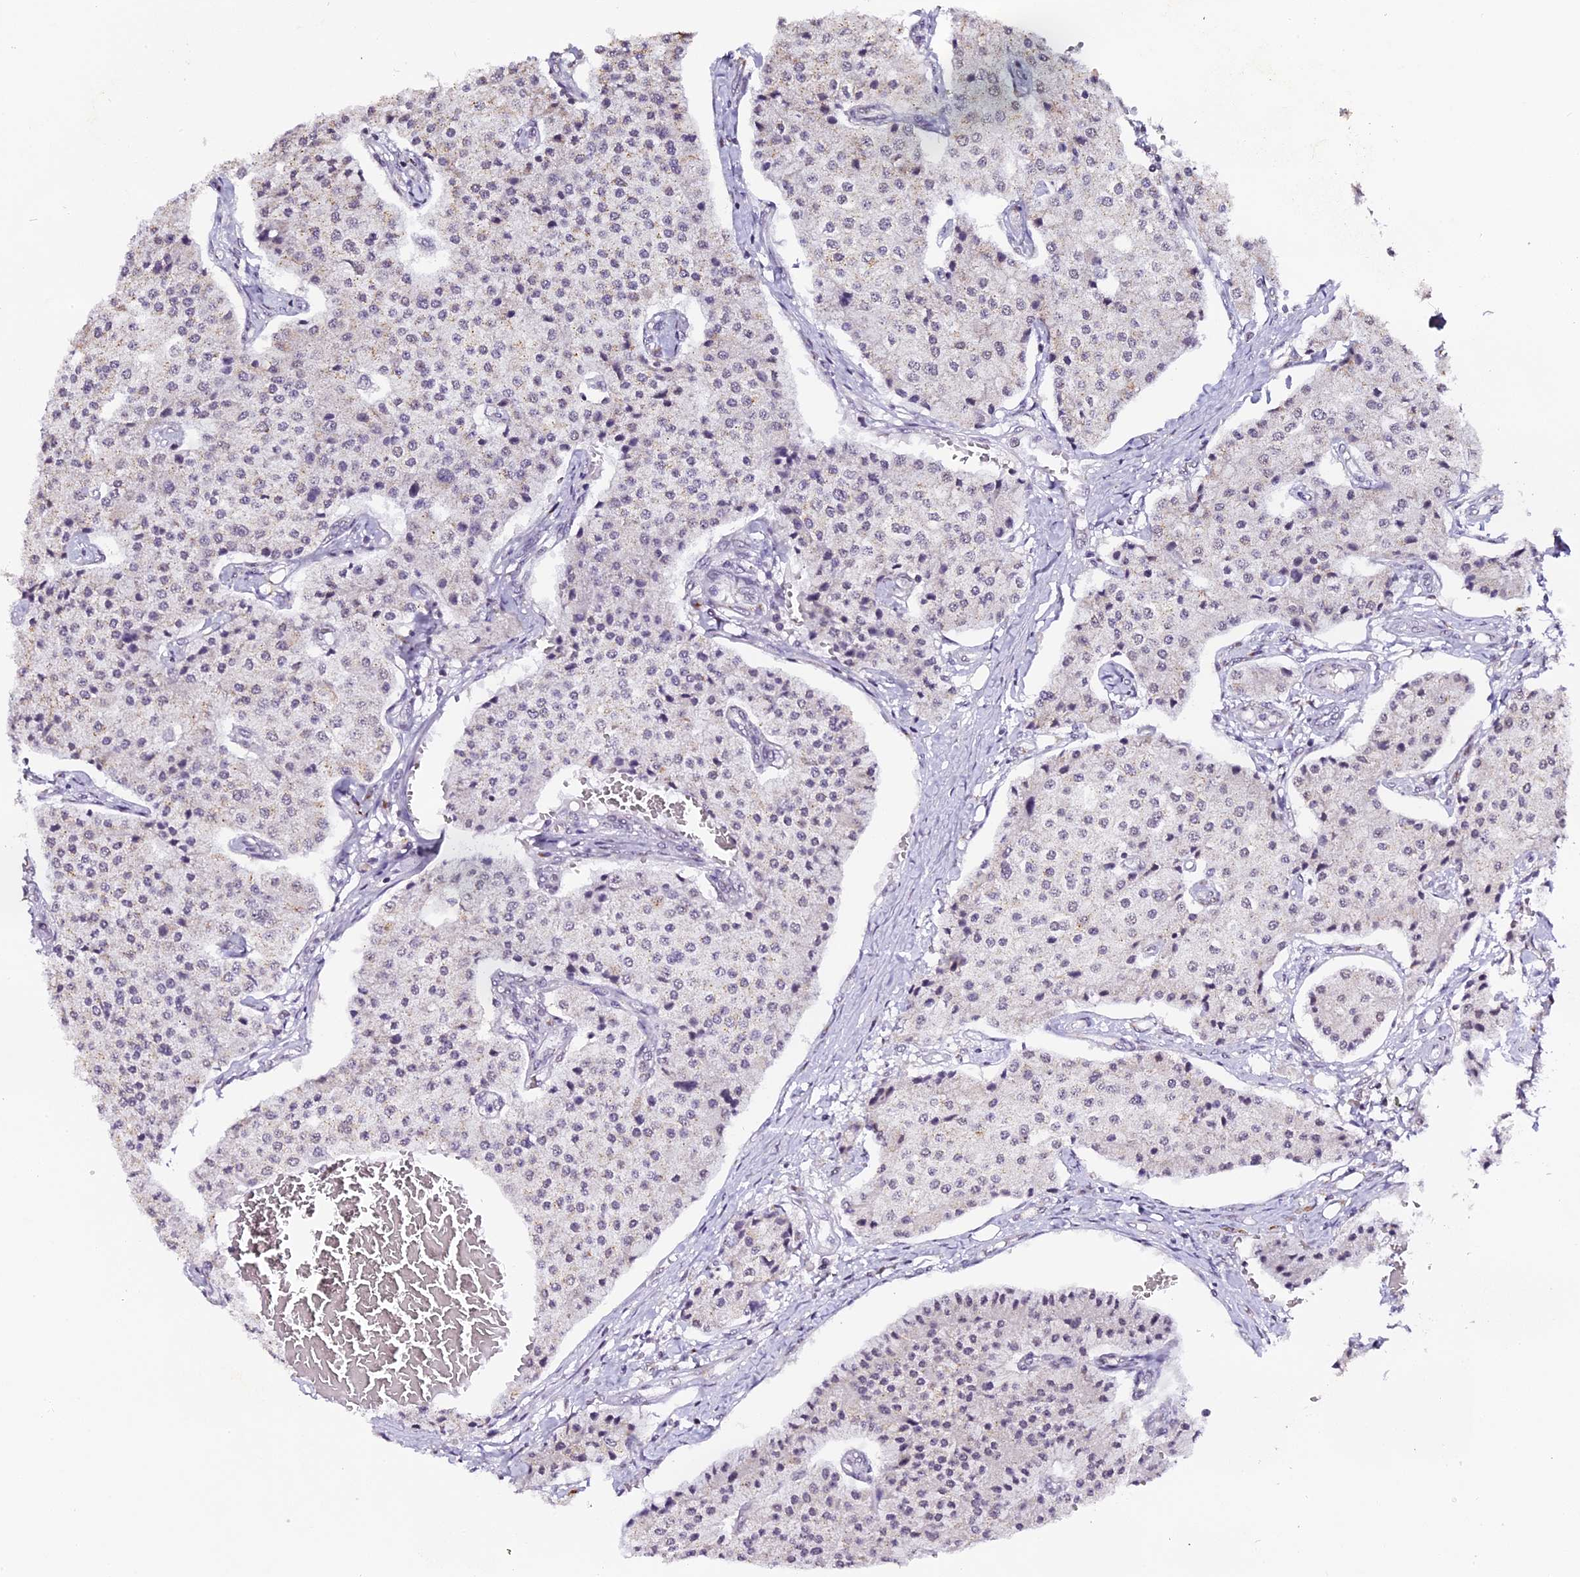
{"staining": {"intensity": "weak", "quantity": "<25%", "location": "cytoplasmic/membranous"}, "tissue": "carcinoid", "cell_type": "Tumor cells", "image_type": "cancer", "snomed": [{"axis": "morphology", "description": "Carcinoid, malignant, NOS"}, {"axis": "topography", "description": "Colon"}], "caption": "A micrograph of human carcinoid is negative for staining in tumor cells. (Stains: DAB immunohistochemistry (IHC) with hematoxylin counter stain, Microscopy: brightfield microscopy at high magnification).", "gene": "NCBP1", "patient": {"sex": "female", "age": 52}}